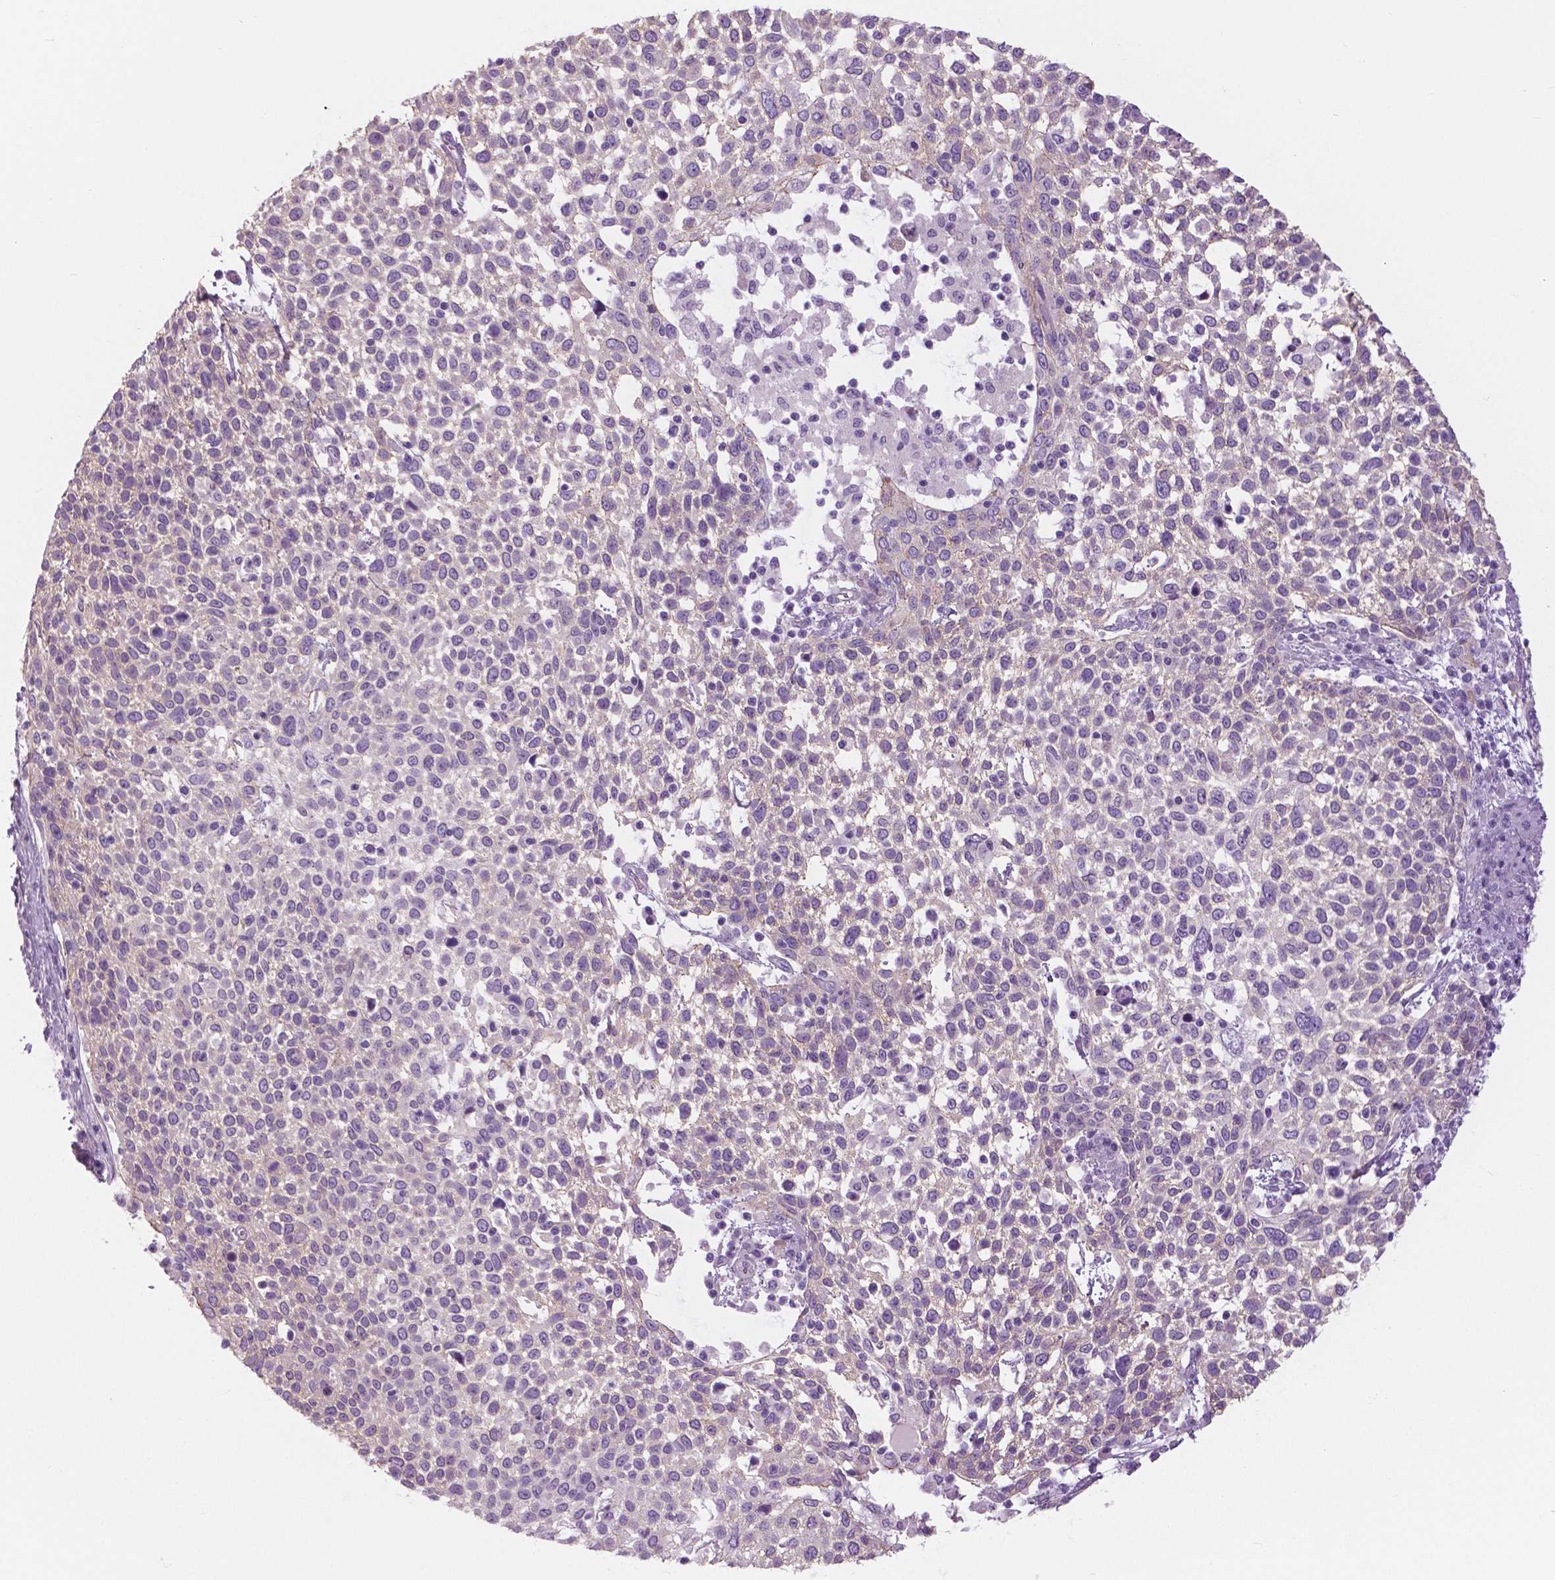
{"staining": {"intensity": "weak", "quantity": "<25%", "location": "cytoplasmic/membranous"}, "tissue": "cervical cancer", "cell_type": "Tumor cells", "image_type": "cancer", "snomed": [{"axis": "morphology", "description": "Squamous cell carcinoma, NOS"}, {"axis": "topography", "description": "Cervix"}], "caption": "Tumor cells show no significant positivity in cervical cancer (squamous cell carcinoma). The staining was performed using DAB (3,3'-diaminobenzidine) to visualize the protein expression in brown, while the nuclei were stained in blue with hematoxylin (Magnification: 20x).", "gene": "SERPINI1", "patient": {"sex": "female", "age": 61}}